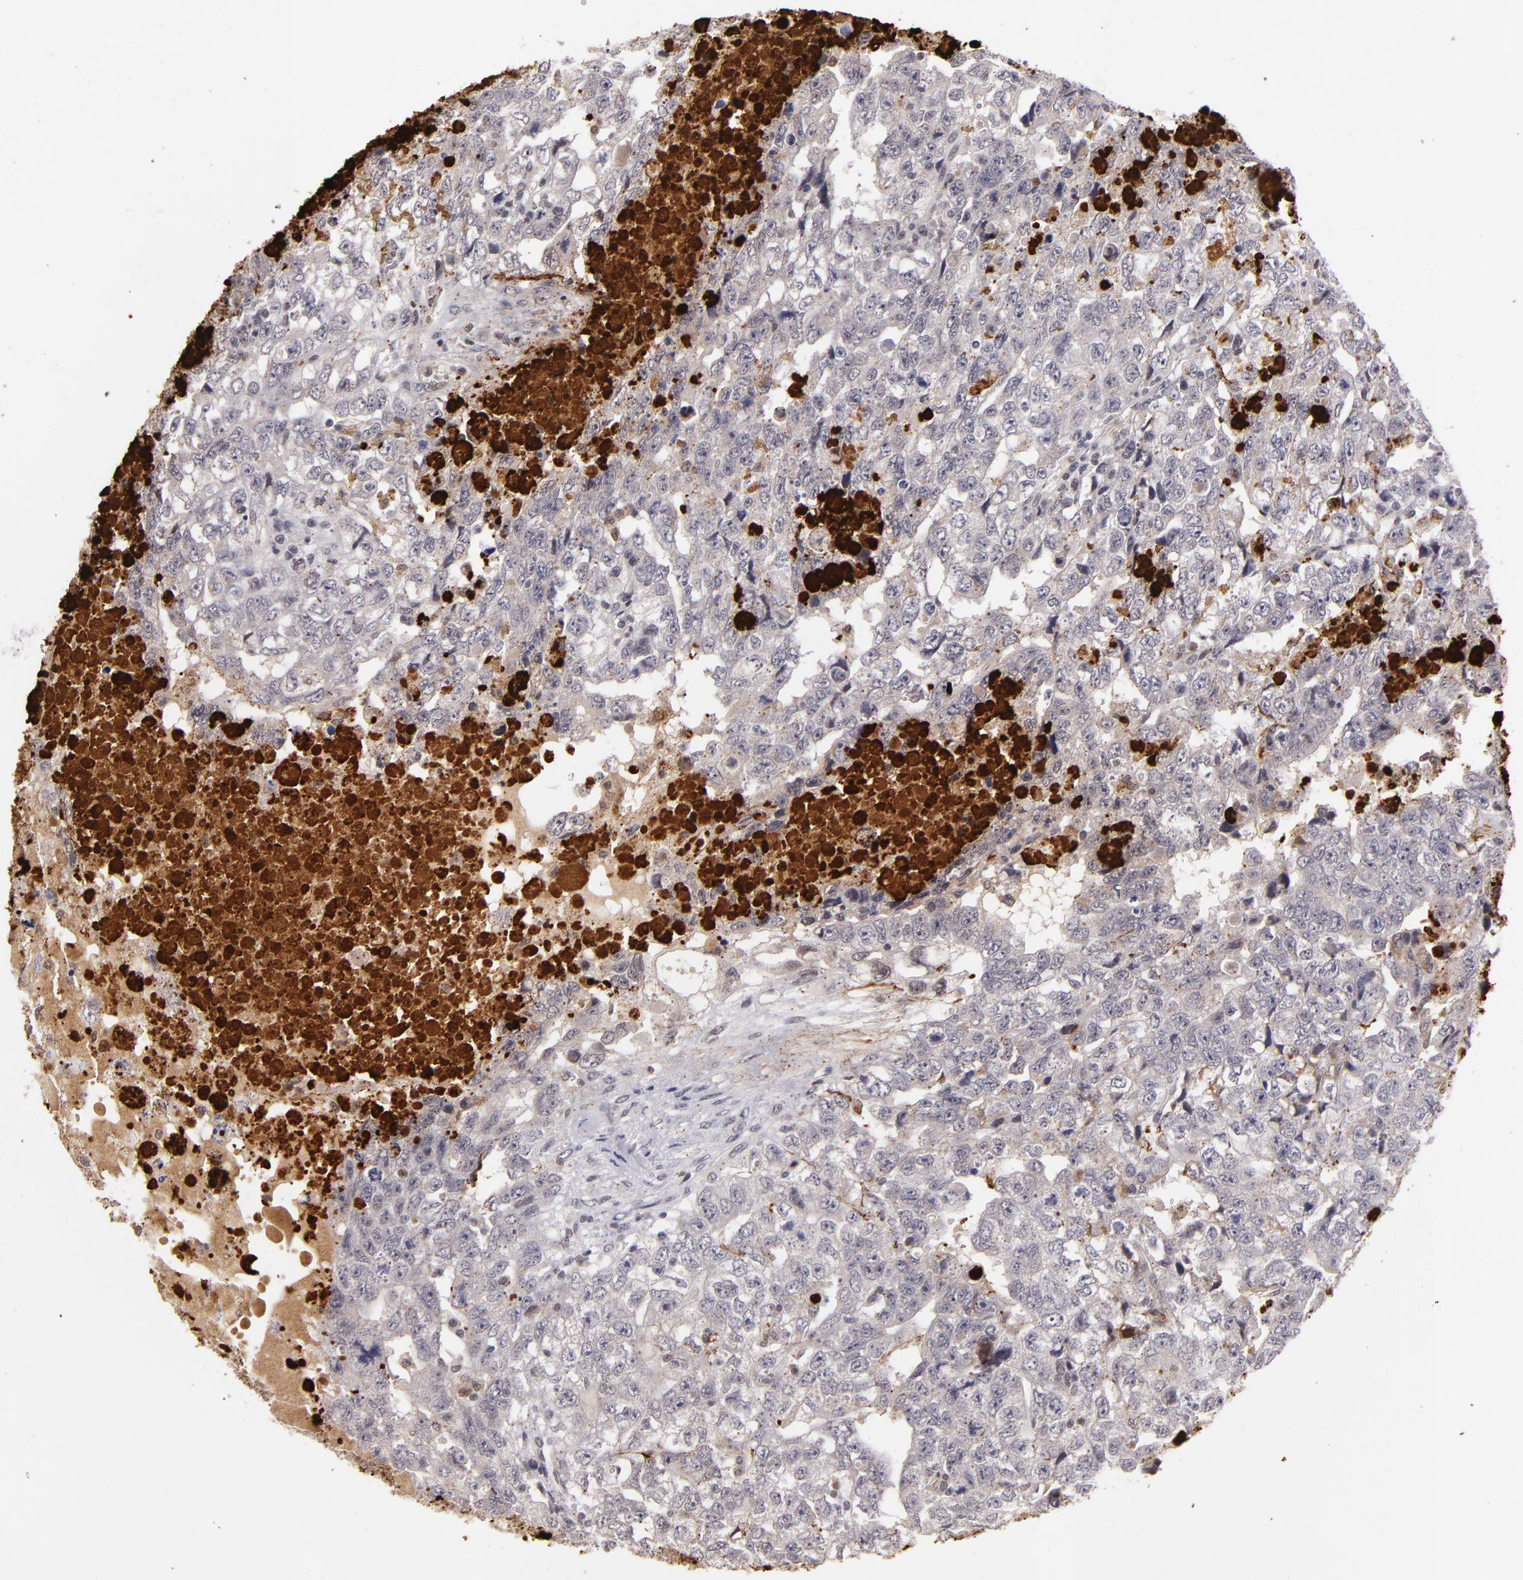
{"staining": {"intensity": "weak", "quantity": "<25%", "location": "nuclear"}, "tissue": "testis cancer", "cell_type": "Tumor cells", "image_type": "cancer", "snomed": [{"axis": "morphology", "description": "Carcinoma, Embryonal, NOS"}, {"axis": "topography", "description": "Testis"}], "caption": "Tumor cells show no significant protein positivity in embryonal carcinoma (testis).", "gene": "RXRG", "patient": {"sex": "male", "age": 36}}